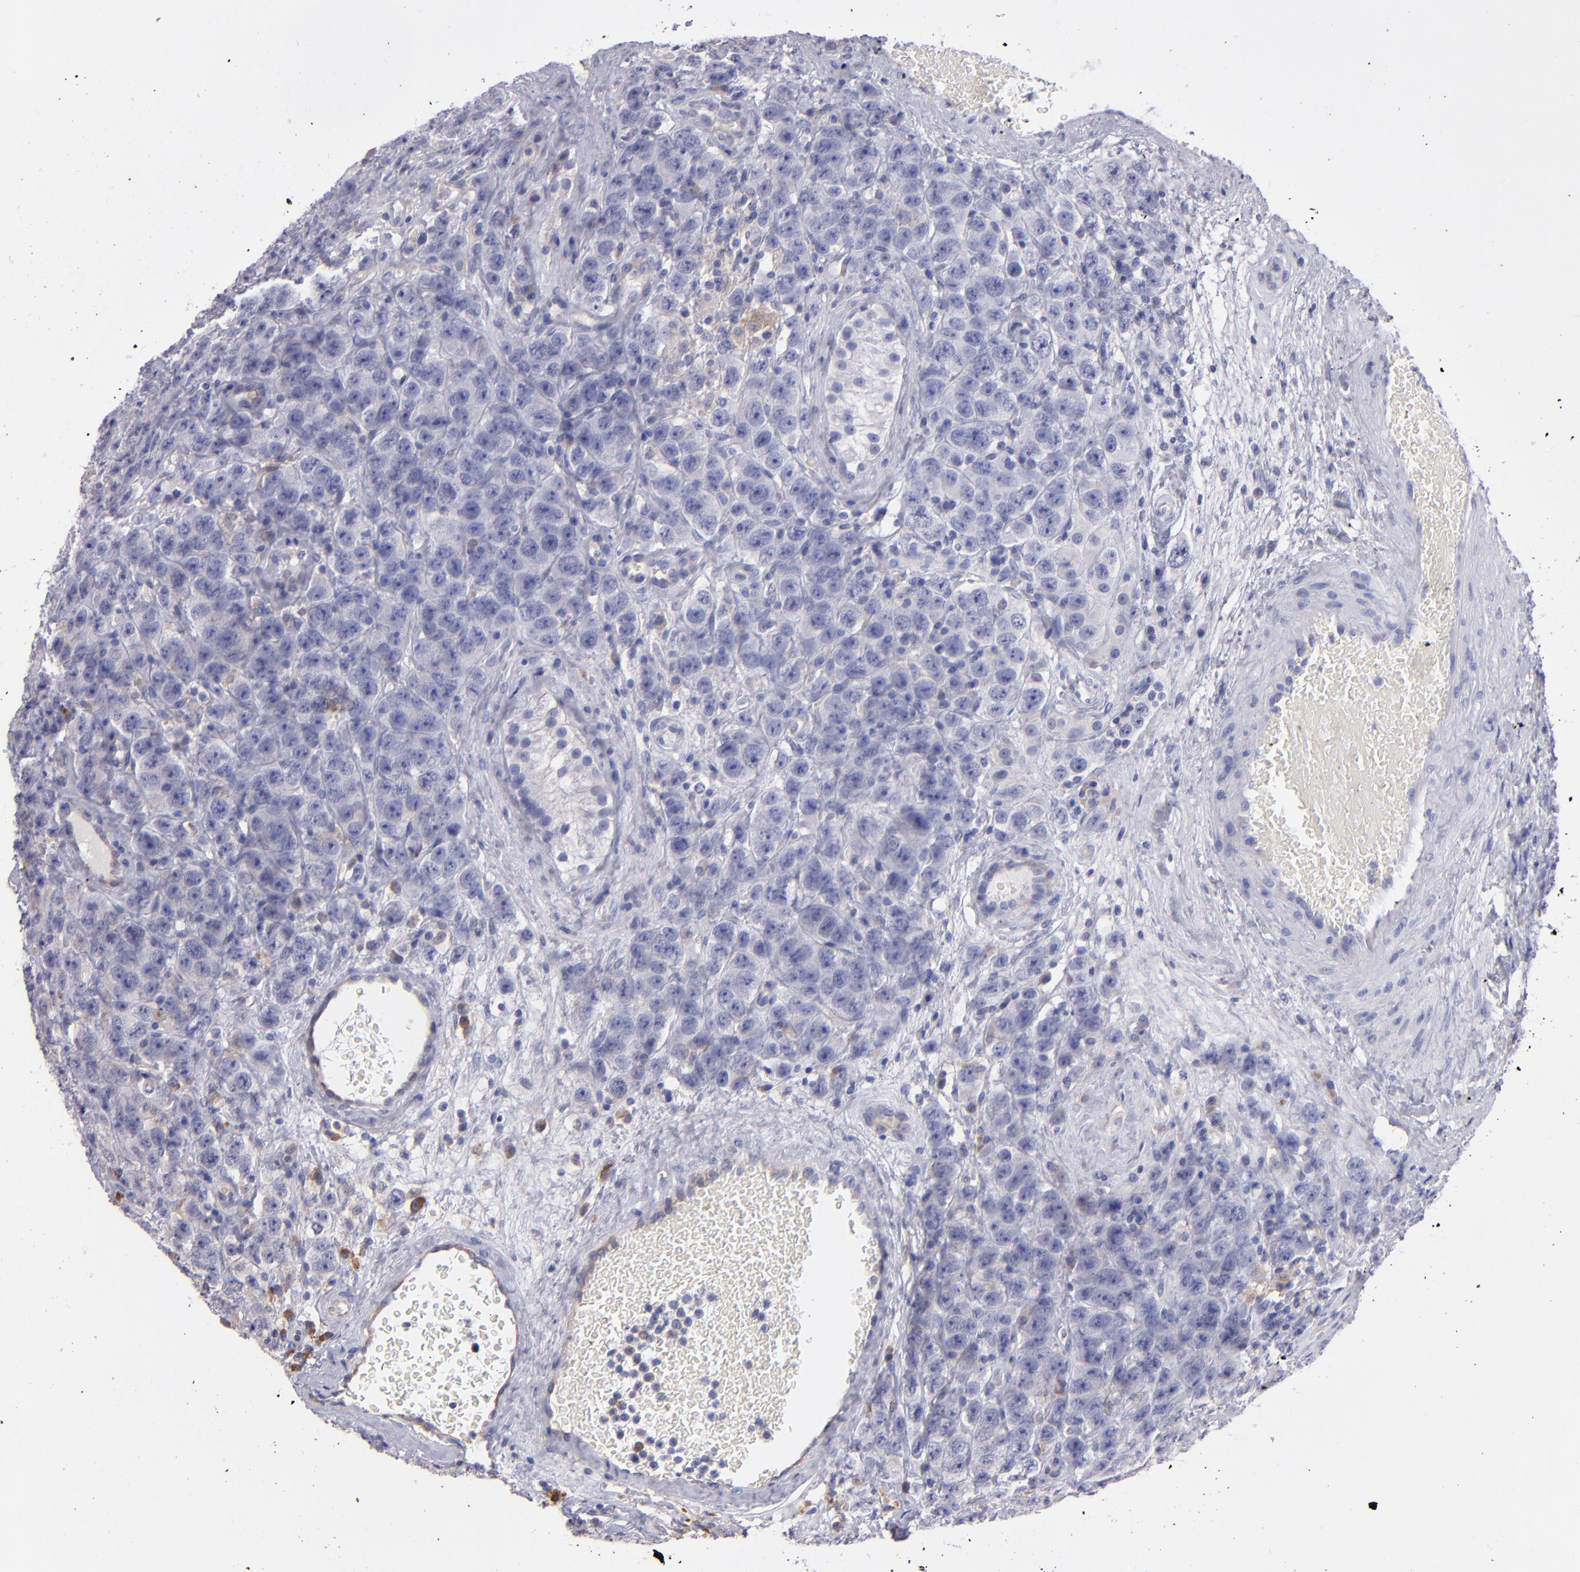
{"staining": {"intensity": "weak", "quantity": "<25%", "location": "cytoplasmic/membranous"}, "tissue": "testis cancer", "cell_type": "Tumor cells", "image_type": "cancer", "snomed": [{"axis": "morphology", "description": "Seminoma, NOS"}, {"axis": "topography", "description": "Testis"}], "caption": "Tumor cells are negative for brown protein staining in seminoma (testis).", "gene": "IFIH1", "patient": {"sex": "male", "age": 52}}